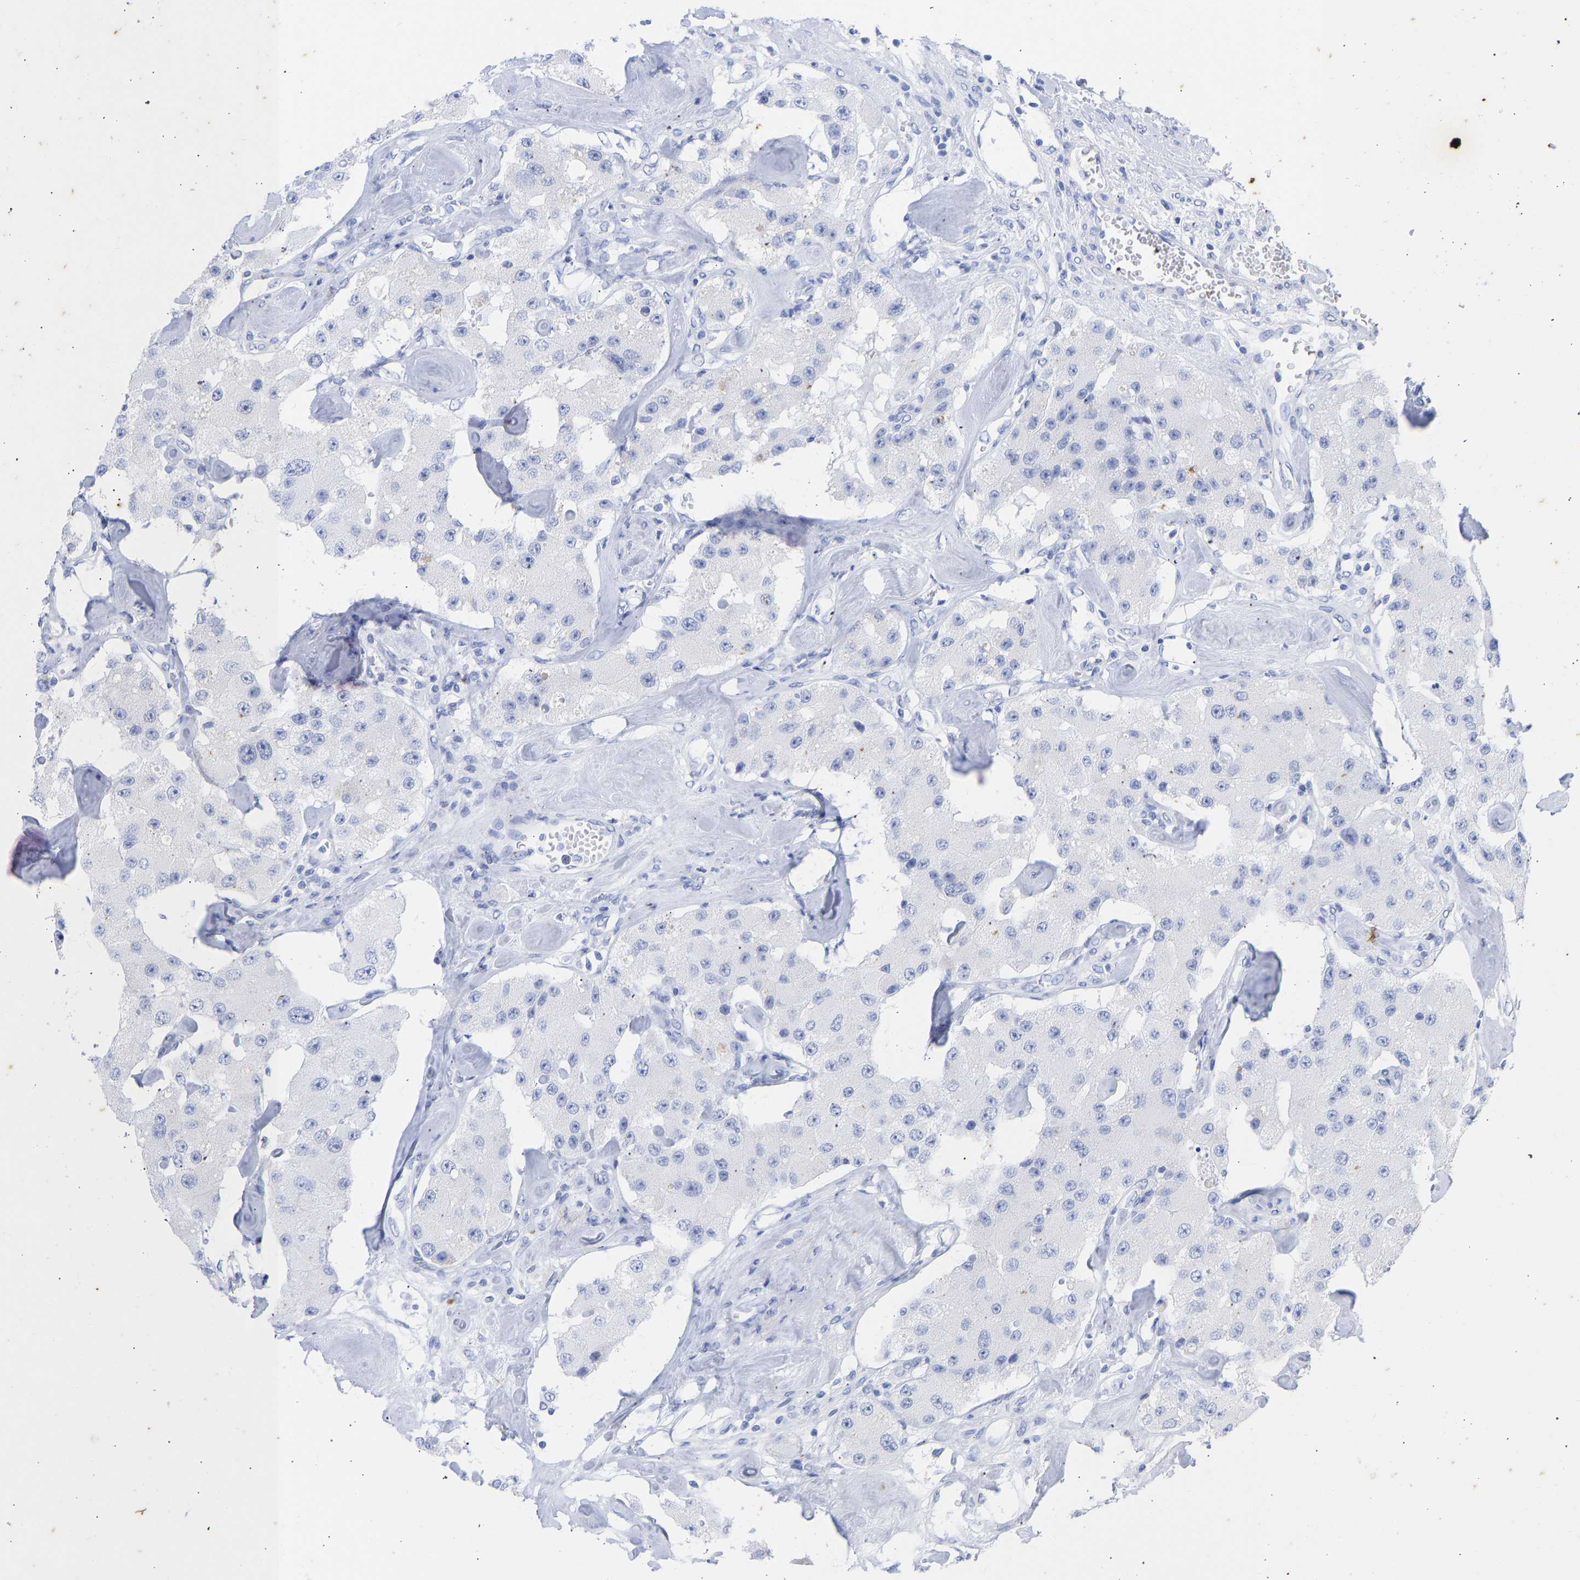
{"staining": {"intensity": "negative", "quantity": "none", "location": "none"}, "tissue": "carcinoid", "cell_type": "Tumor cells", "image_type": "cancer", "snomed": [{"axis": "morphology", "description": "Carcinoid, malignant, NOS"}, {"axis": "topography", "description": "Pancreas"}], "caption": "IHC micrograph of human carcinoid stained for a protein (brown), which shows no expression in tumor cells.", "gene": "KRT1", "patient": {"sex": "male", "age": 41}}